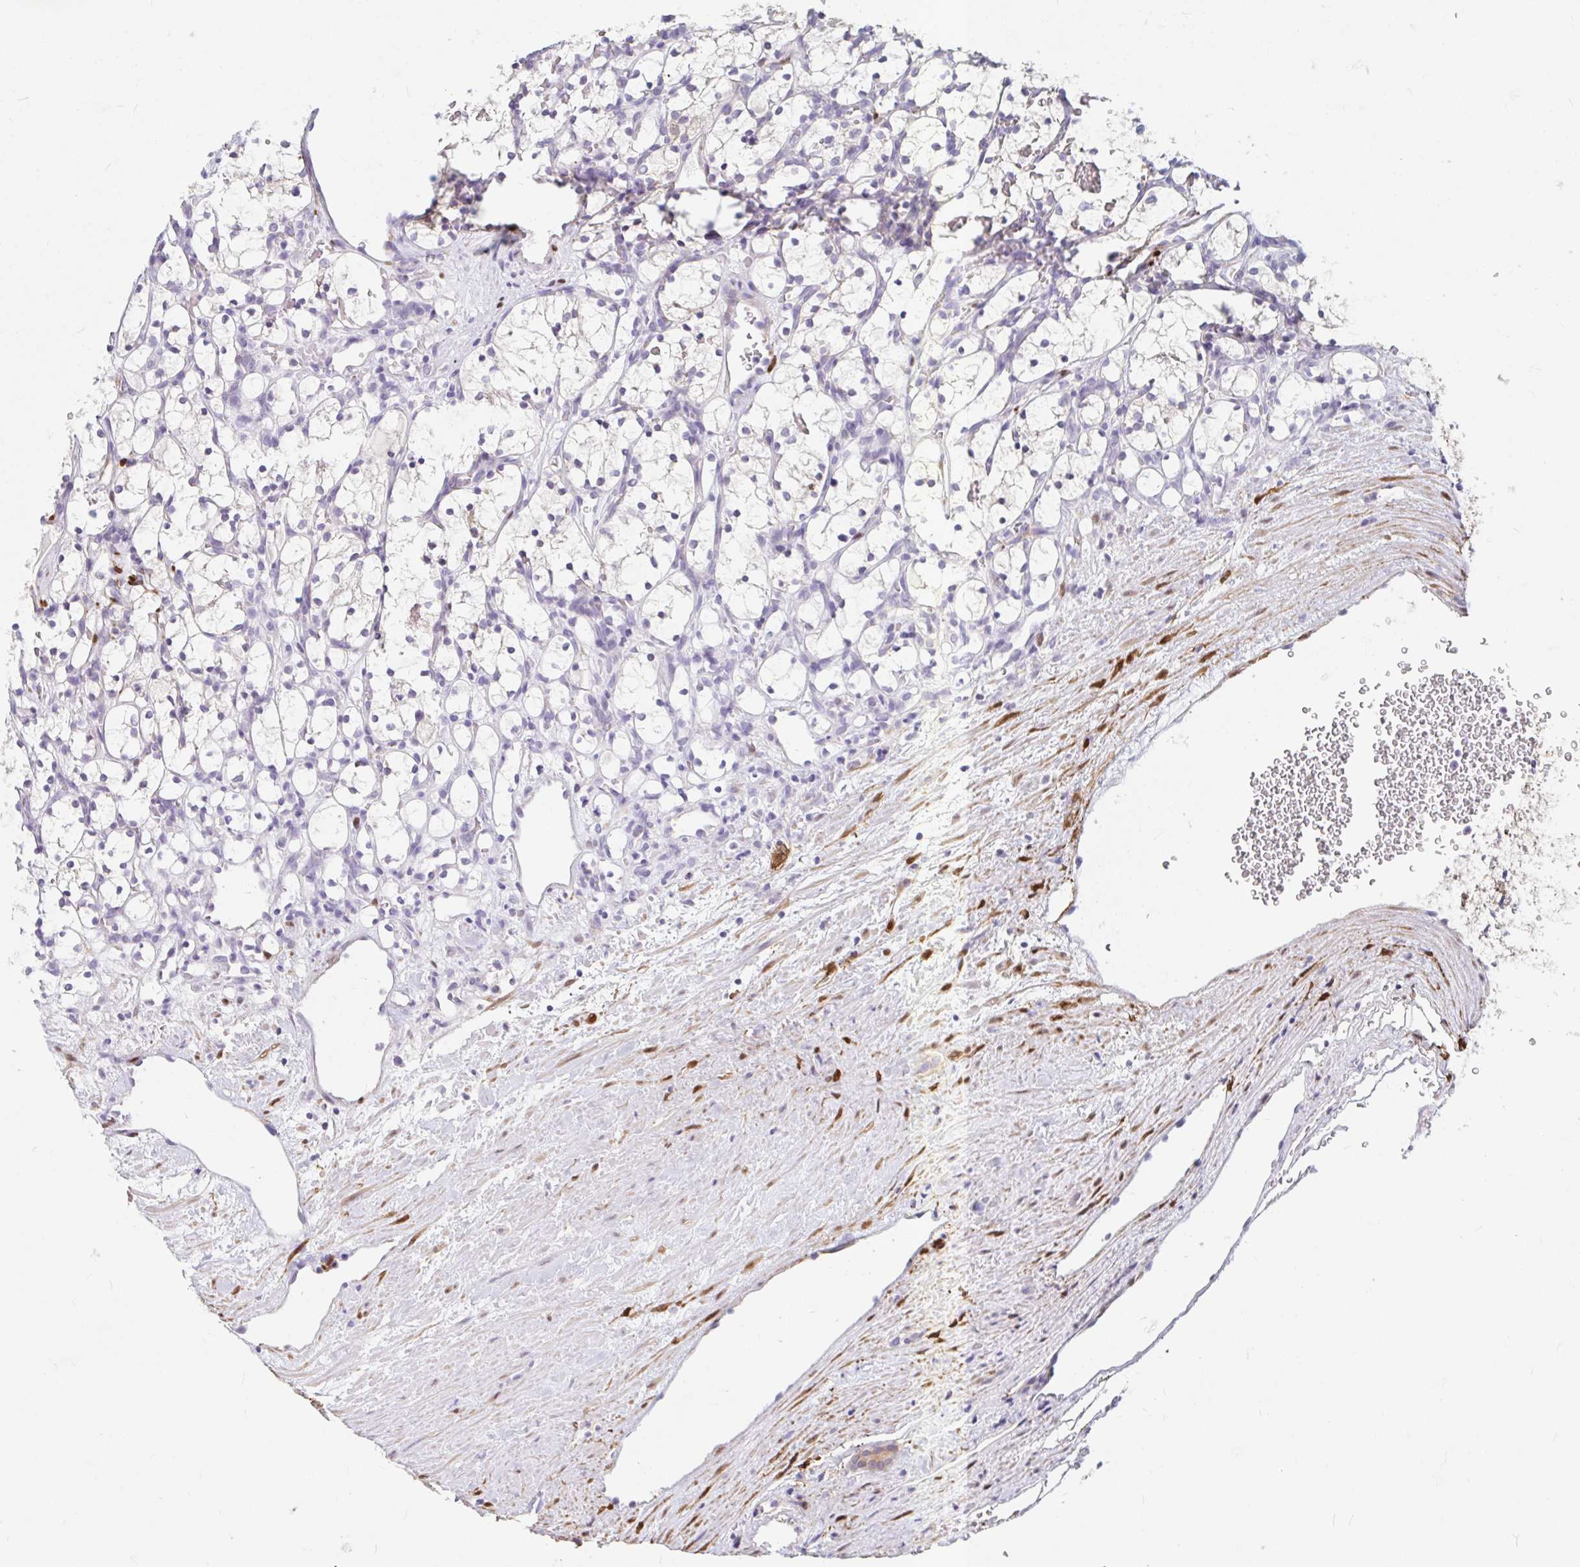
{"staining": {"intensity": "negative", "quantity": "none", "location": "none"}, "tissue": "renal cancer", "cell_type": "Tumor cells", "image_type": "cancer", "snomed": [{"axis": "morphology", "description": "Adenocarcinoma, NOS"}, {"axis": "topography", "description": "Kidney"}], "caption": "A histopathology image of human adenocarcinoma (renal) is negative for staining in tumor cells. Nuclei are stained in blue.", "gene": "ADH1A", "patient": {"sex": "female", "age": 69}}